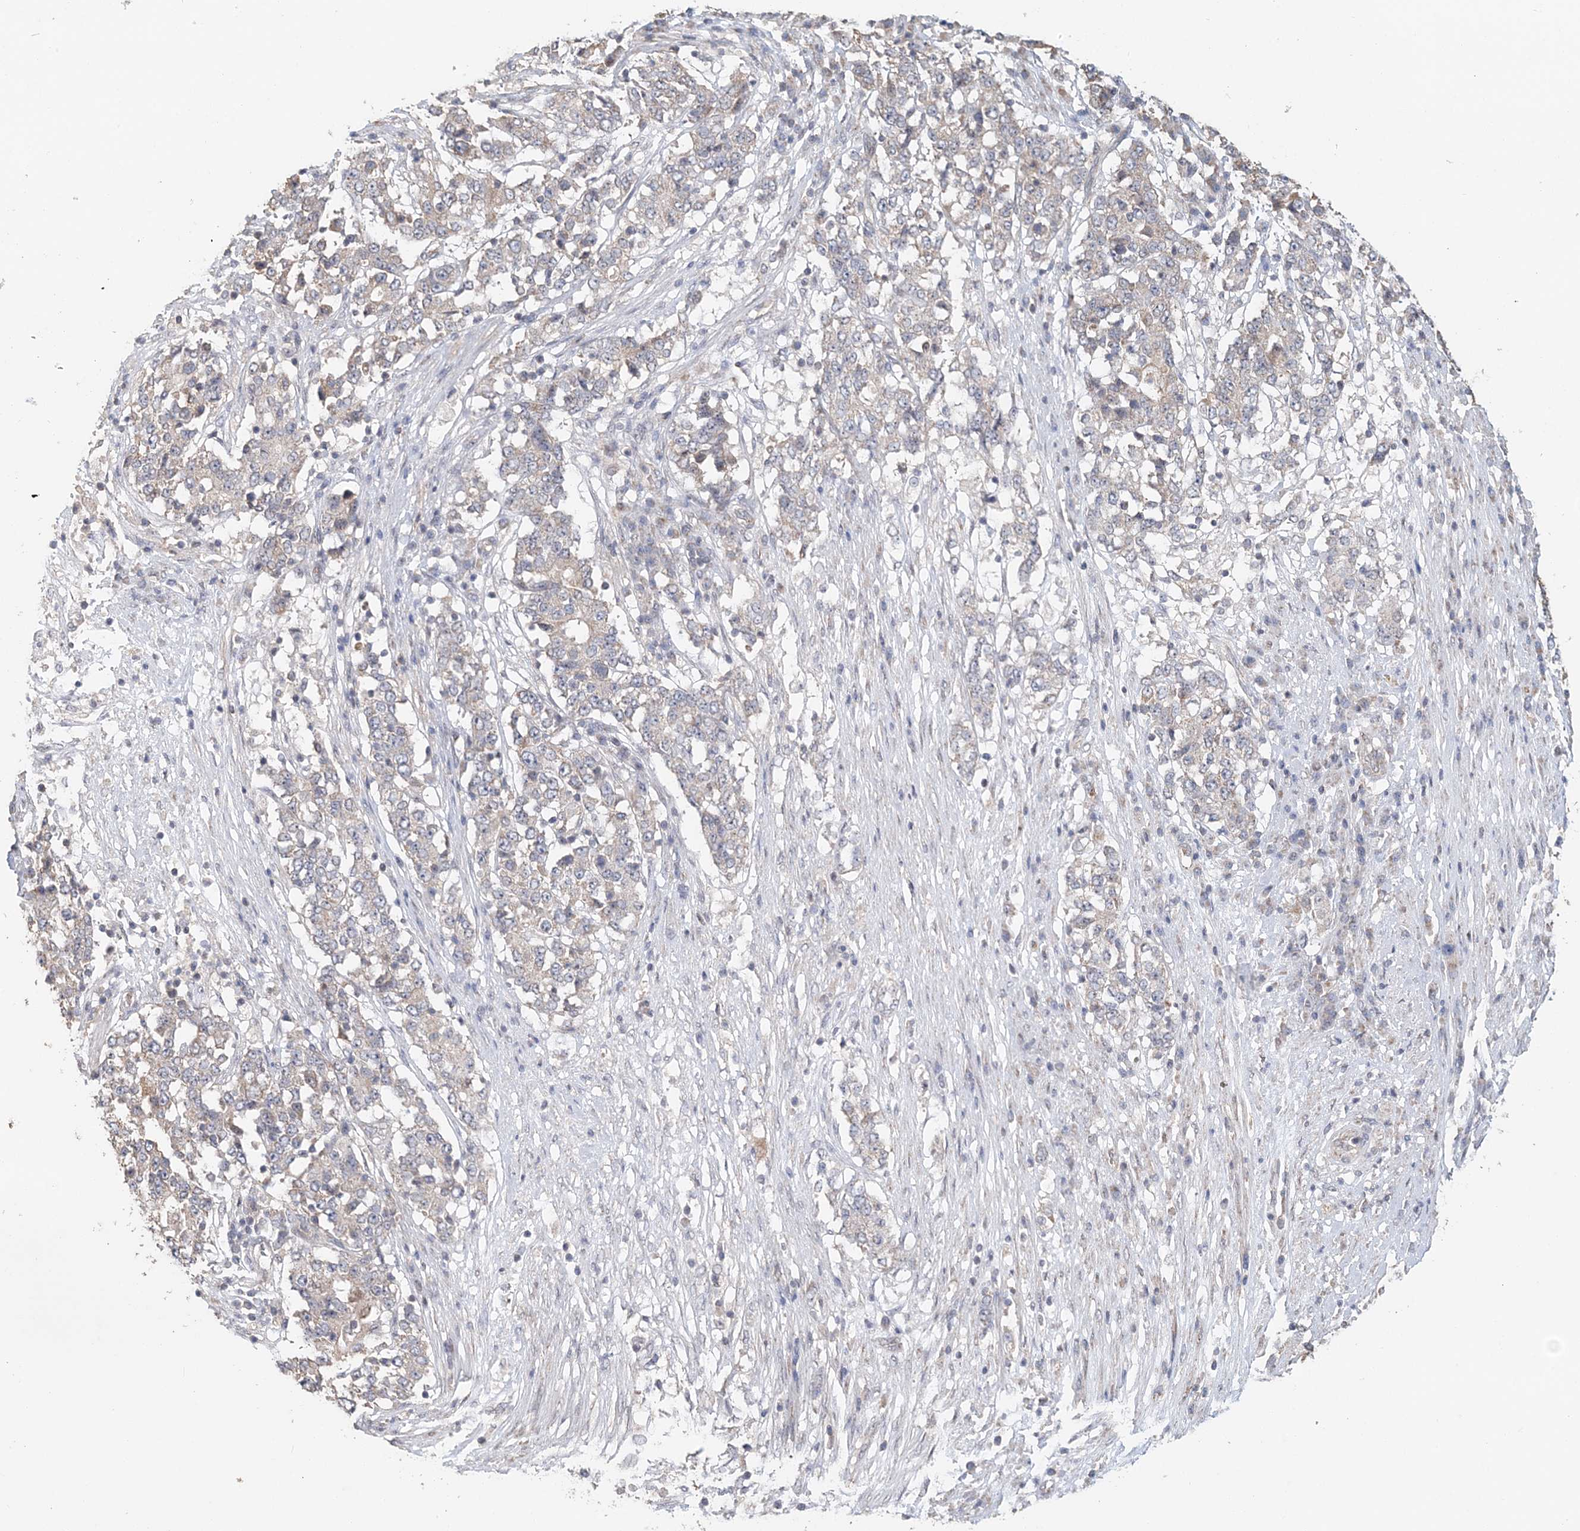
{"staining": {"intensity": "negative", "quantity": "none", "location": "none"}, "tissue": "stomach cancer", "cell_type": "Tumor cells", "image_type": "cancer", "snomed": [{"axis": "morphology", "description": "Adenocarcinoma, NOS"}, {"axis": "topography", "description": "Stomach"}], "caption": "Tumor cells show no significant positivity in stomach cancer (adenocarcinoma).", "gene": "FBXO38", "patient": {"sex": "male", "age": 59}}